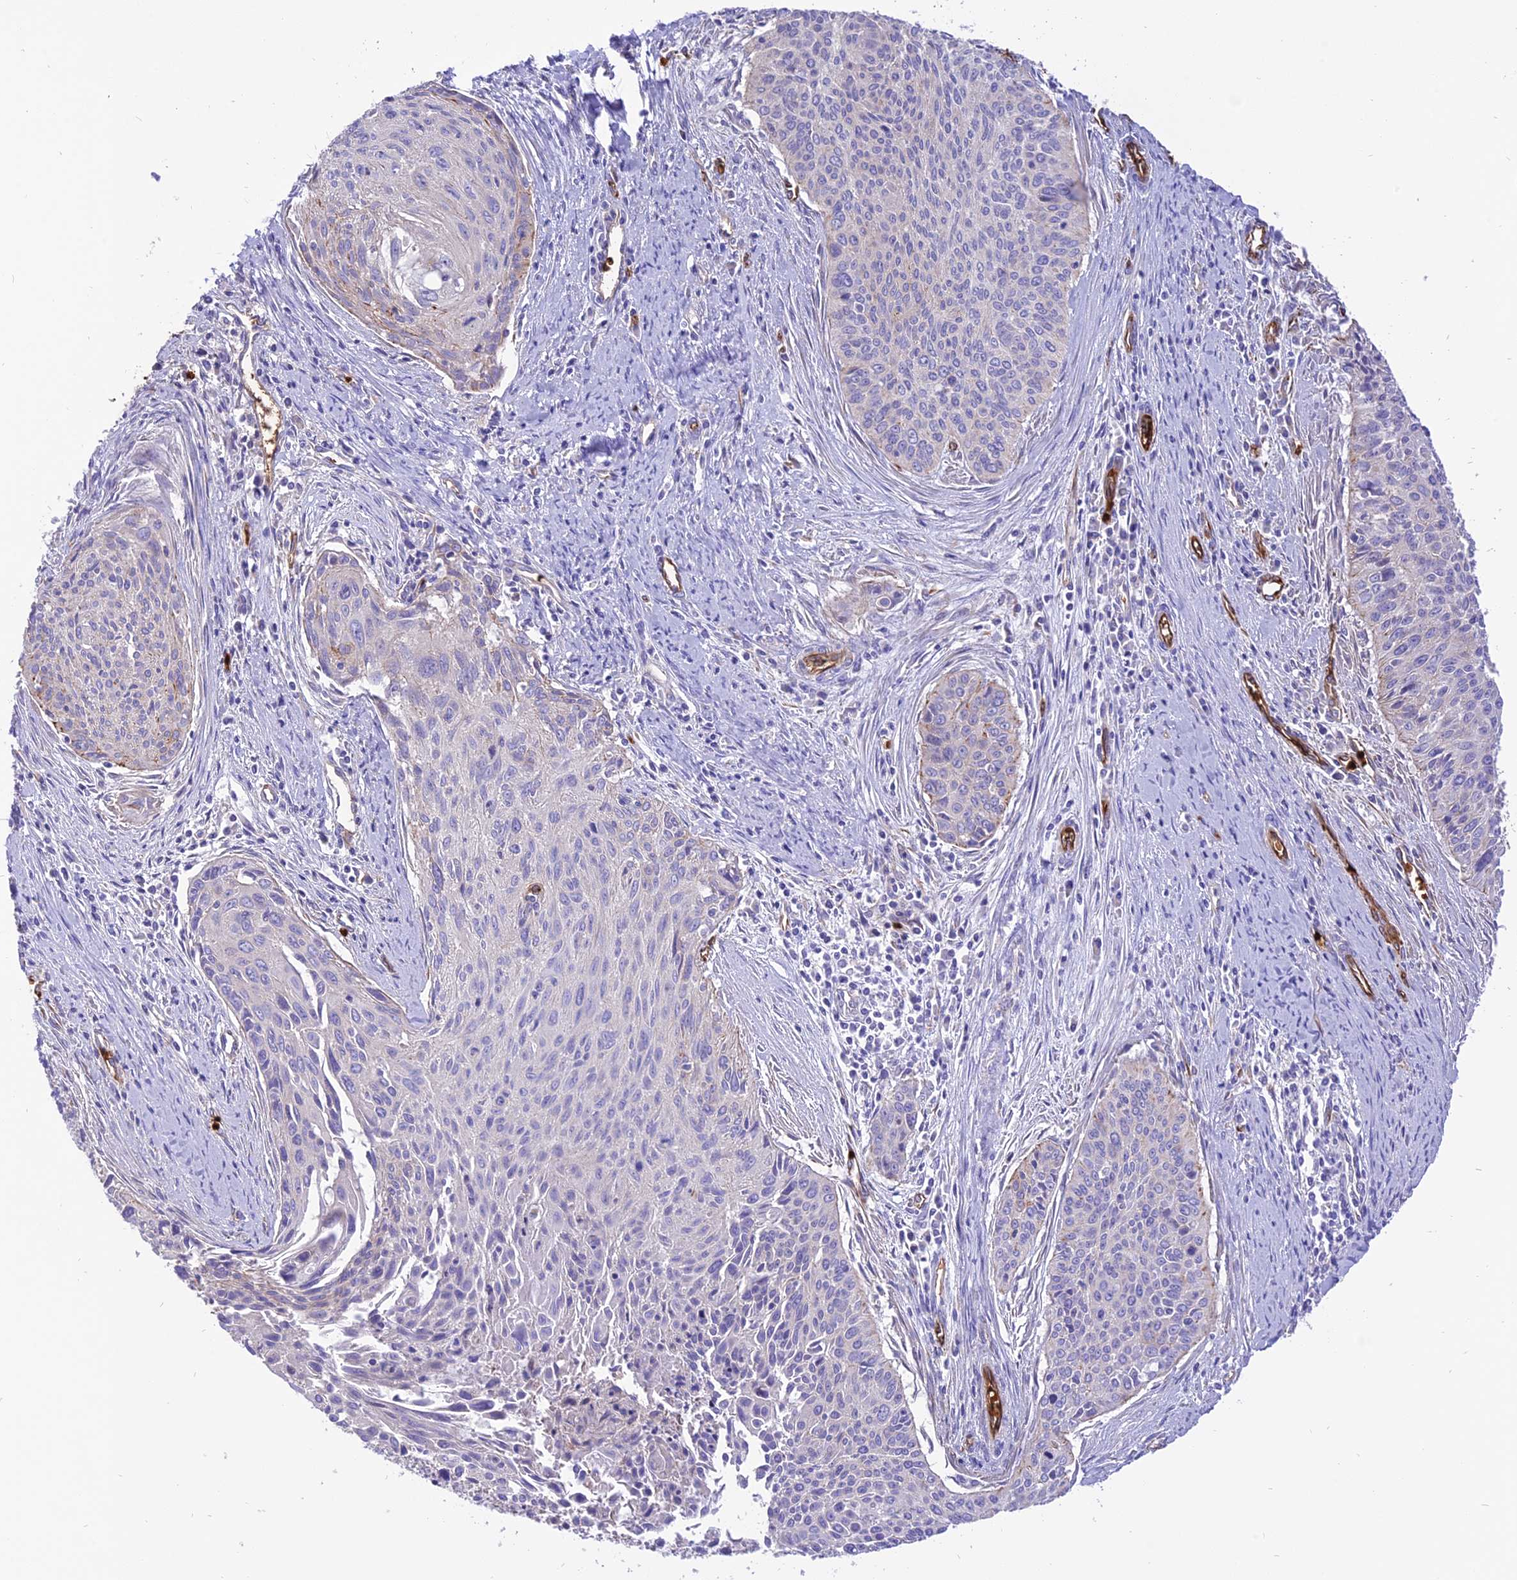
{"staining": {"intensity": "negative", "quantity": "none", "location": "none"}, "tissue": "cervical cancer", "cell_type": "Tumor cells", "image_type": "cancer", "snomed": [{"axis": "morphology", "description": "Squamous cell carcinoma, NOS"}, {"axis": "topography", "description": "Cervix"}], "caption": "Immunohistochemical staining of human cervical cancer (squamous cell carcinoma) shows no significant staining in tumor cells.", "gene": "TTC4", "patient": {"sex": "female", "age": 55}}